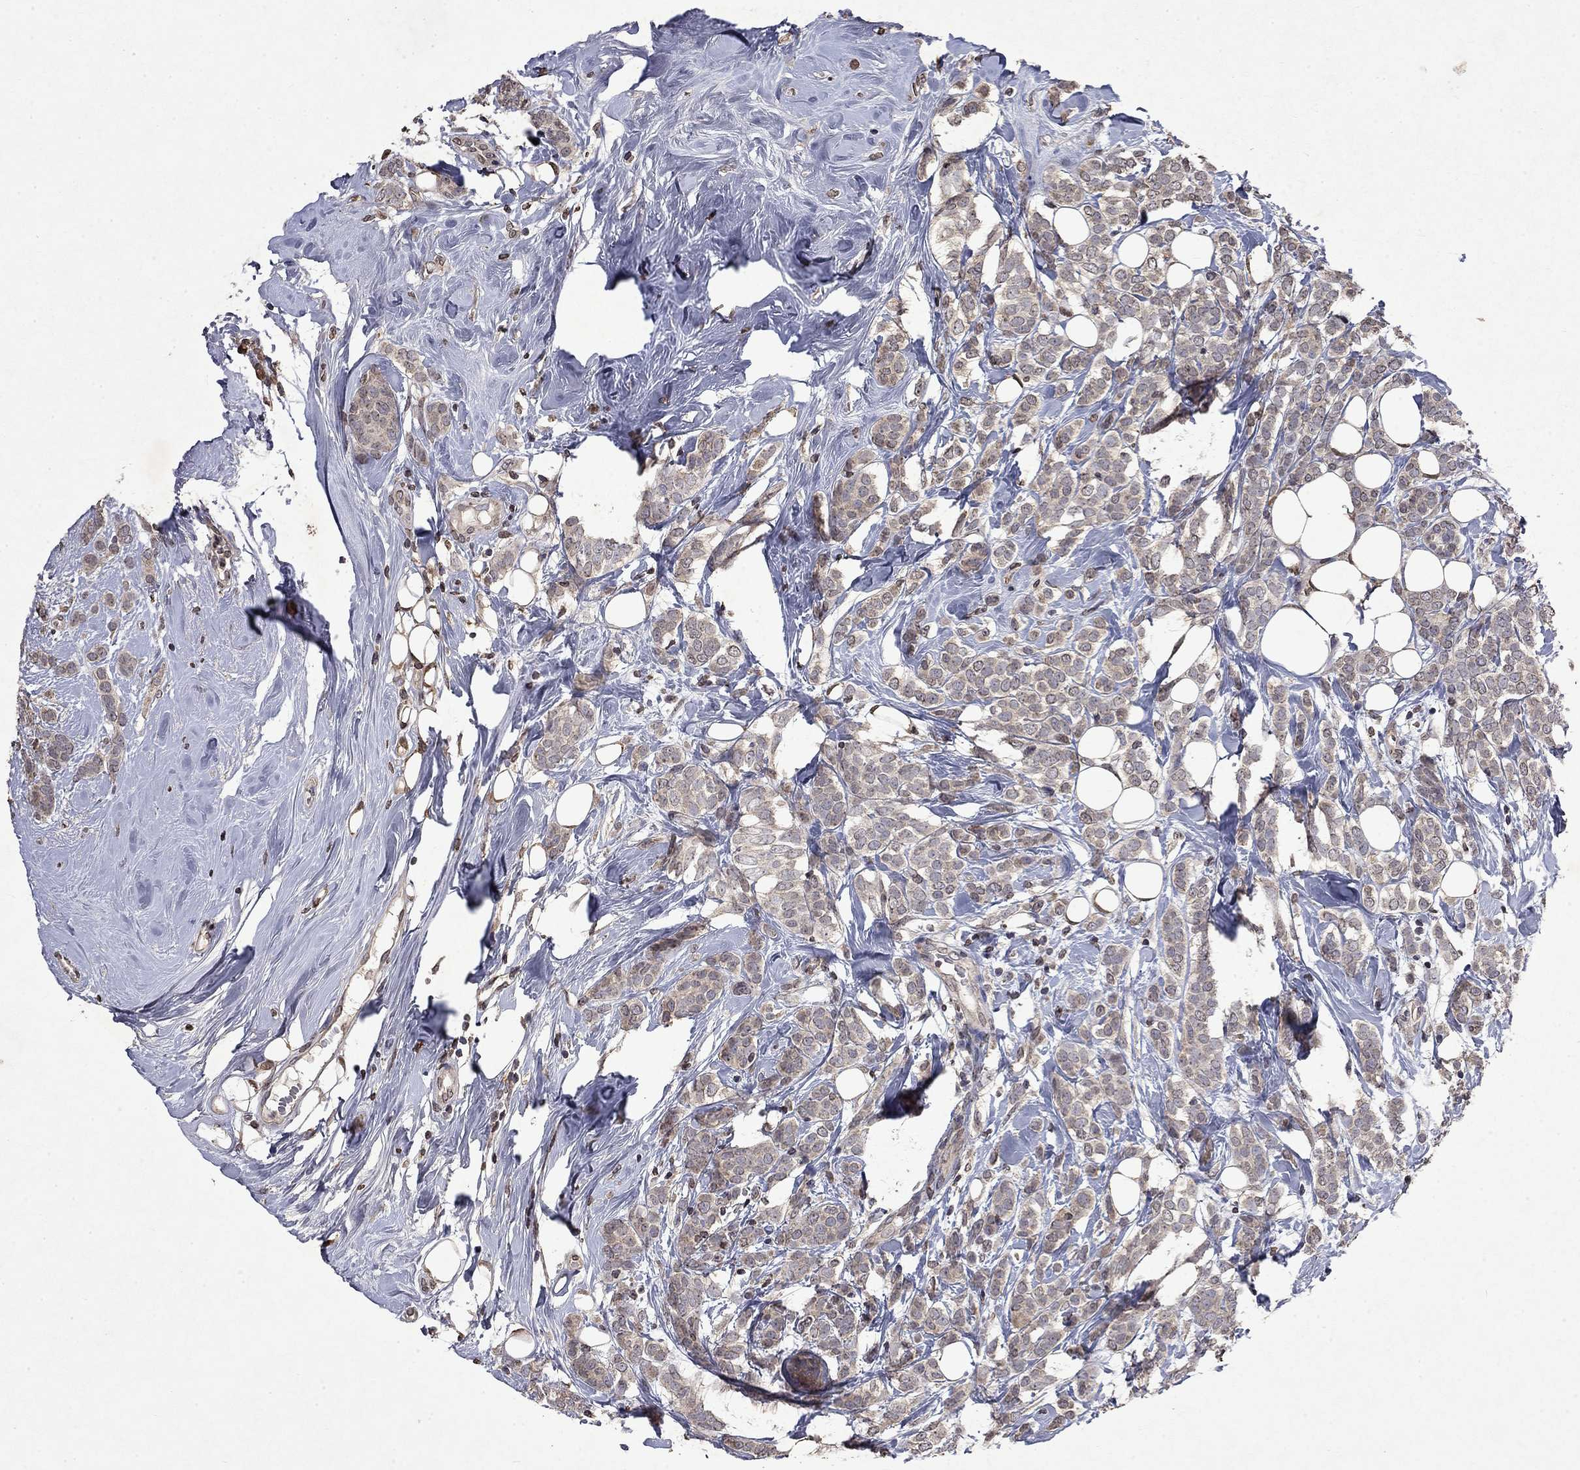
{"staining": {"intensity": "weak", "quantity": ">75%", "location": "cytoplasmic/membranous"}, "tissue": "breast cancer", "cell_type": "Tumor cells", "image_type": "cancer", "snomed": [{"axis": "morphology", "description": "Lobular carcinoma"}, {"axis": "topography", "description": "Breast"}], "caption": "IHC image of neoplastic tissue: human breast cancer stained using immunohistochemistry reveals low levels of weak protein expression localized specifically in the cytoplasmic/membranous of tumor cells, appearing as a cytoplasmic/membranous brown color.", "gene": "TTC38", "patient": {"sex": "female", "age": 49}}